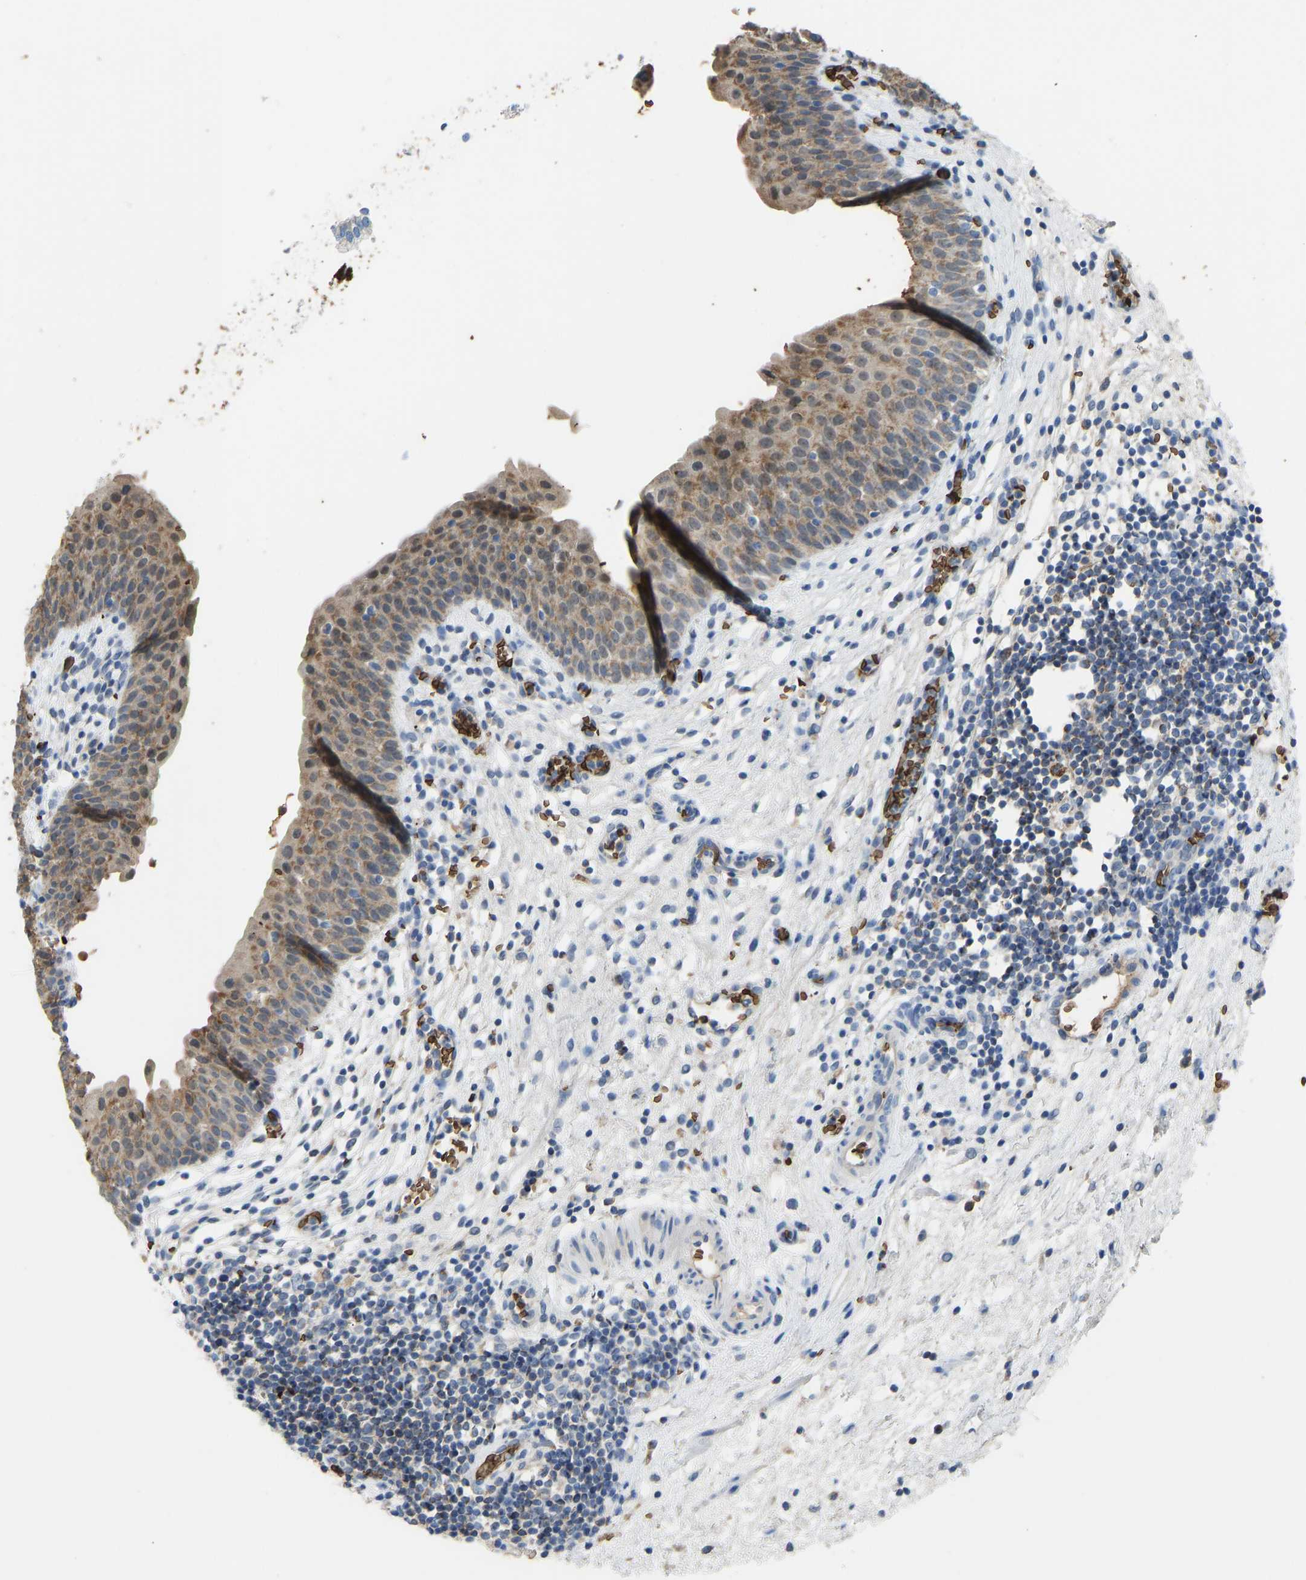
{"staining": {"intensity": "moderate", "quantity": ">75%", "location": "cytoplasmic/membranous"}, "tissue": "urinary bladder", "cell_type": "Urothelial cells", "image_type": "normal", "snomed": [{"axis": "morphology", "description": "Normal tissue, NOS"}, {"axis": "topography", "description": "Urinary bladder"}], "caption": "Urinary bladder stained with immunohistochemistry (IHC) shows moderate cytoplasmic/membranous expression in approximately >75% of urothelial cells. The protein is stained brown, and the nuclei are stained in blue (DAB (3,3'-diaminobenzidine) IHC with brightfield microscopy, high magnification).", "gene": "PIGS", "patient": {"sex": "male", "age": 37}}